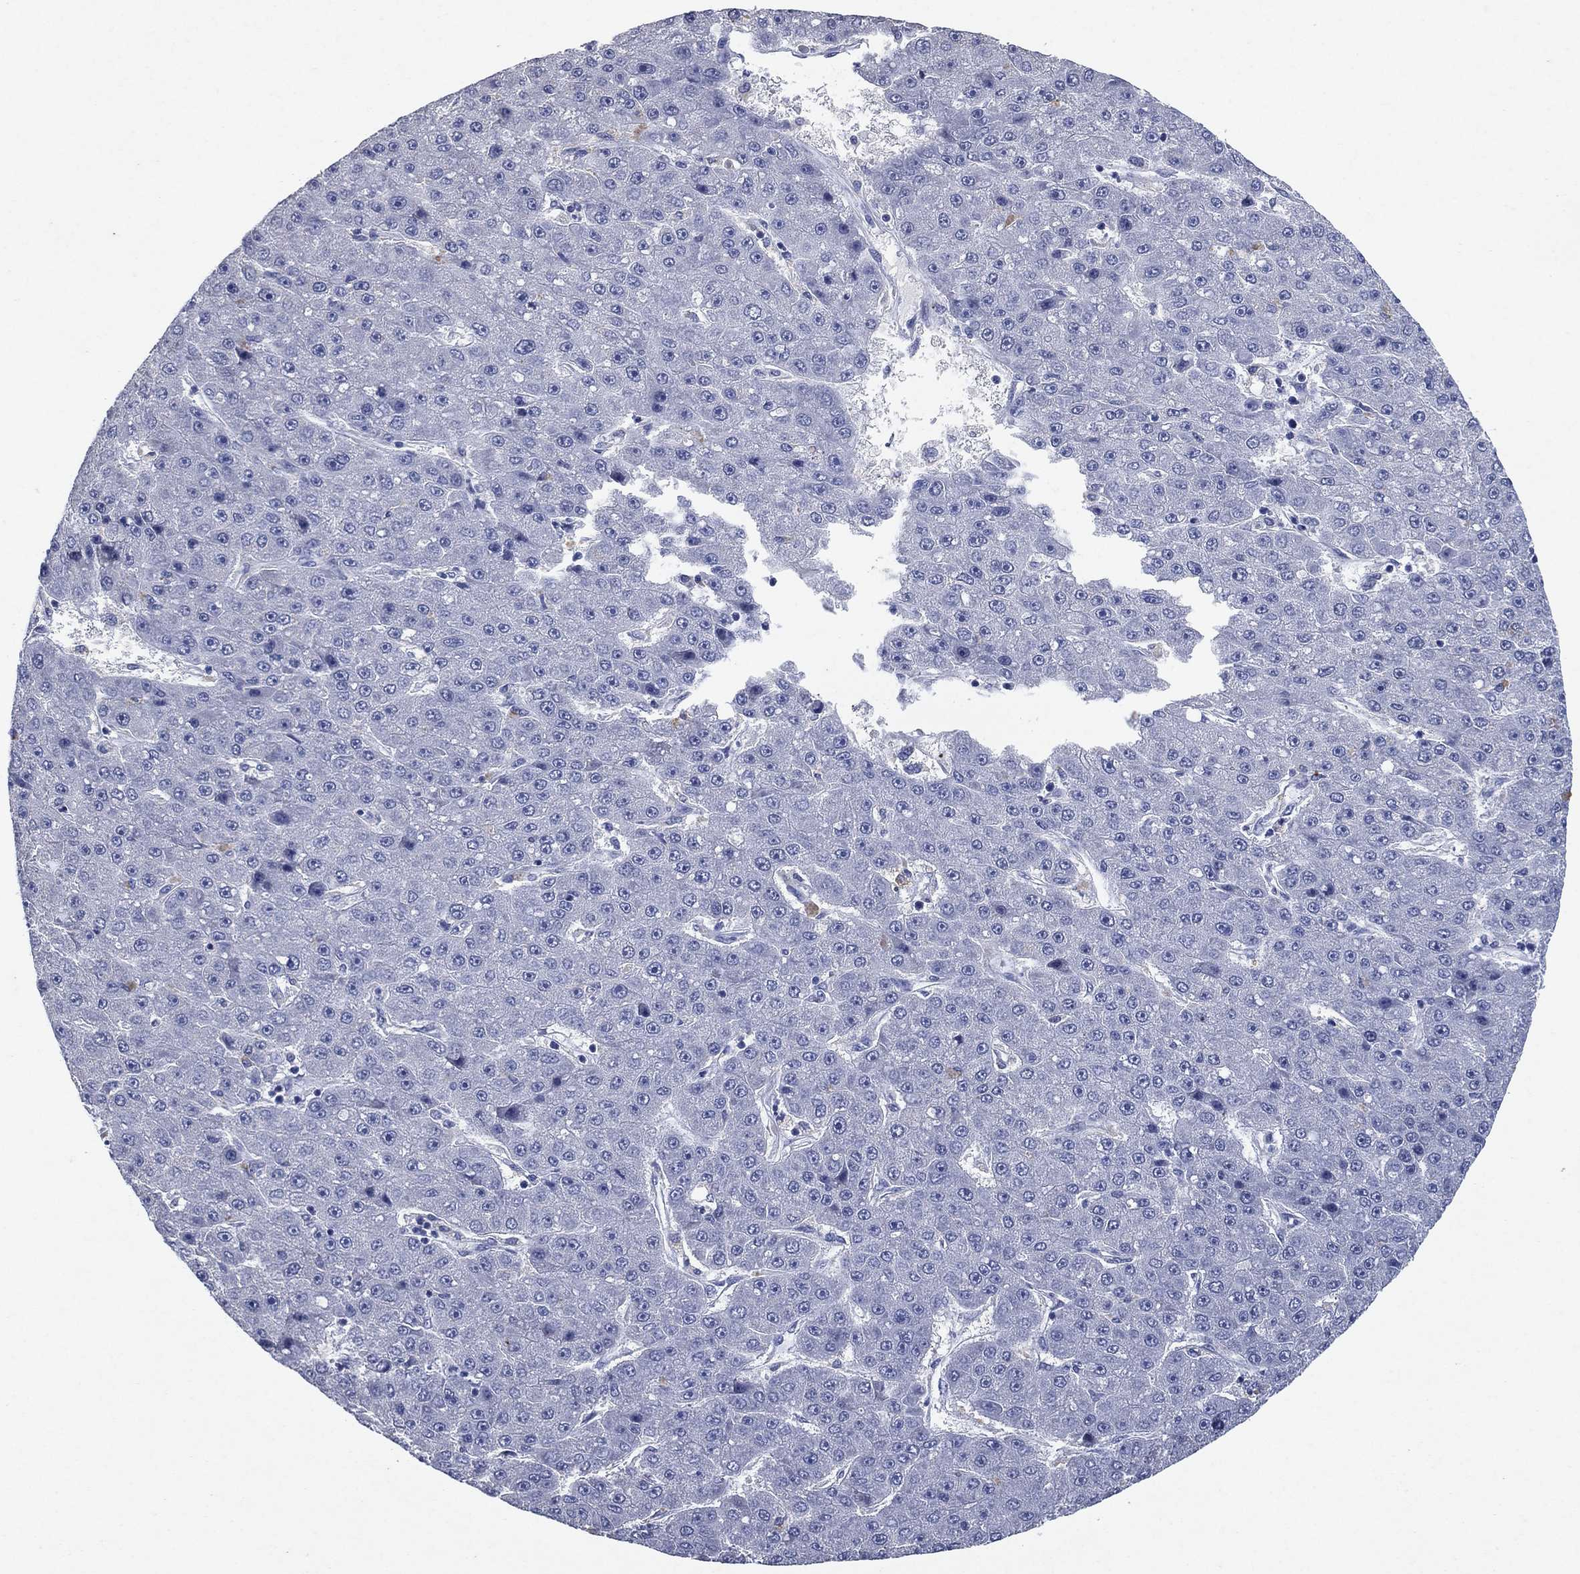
{"staining": {"intensity": "negative", "quantity": "none", "location": "none"}, "tissue": "liver cancer", "cell_type": "Tumor cells", "image_type": "cancer", "snomed": [{"axis": "morphology", "description": "Carcinoma, Hepatocellular, NOS"}, {"axis": "topography", "description": "Liver"}], "caption": "Human liver hepatocellular carcinoma stained for a protein using IHC displays no positivity in tumor cells.", "gene": "FSCN2", "patient": {"sex": "male", "age": 67}}